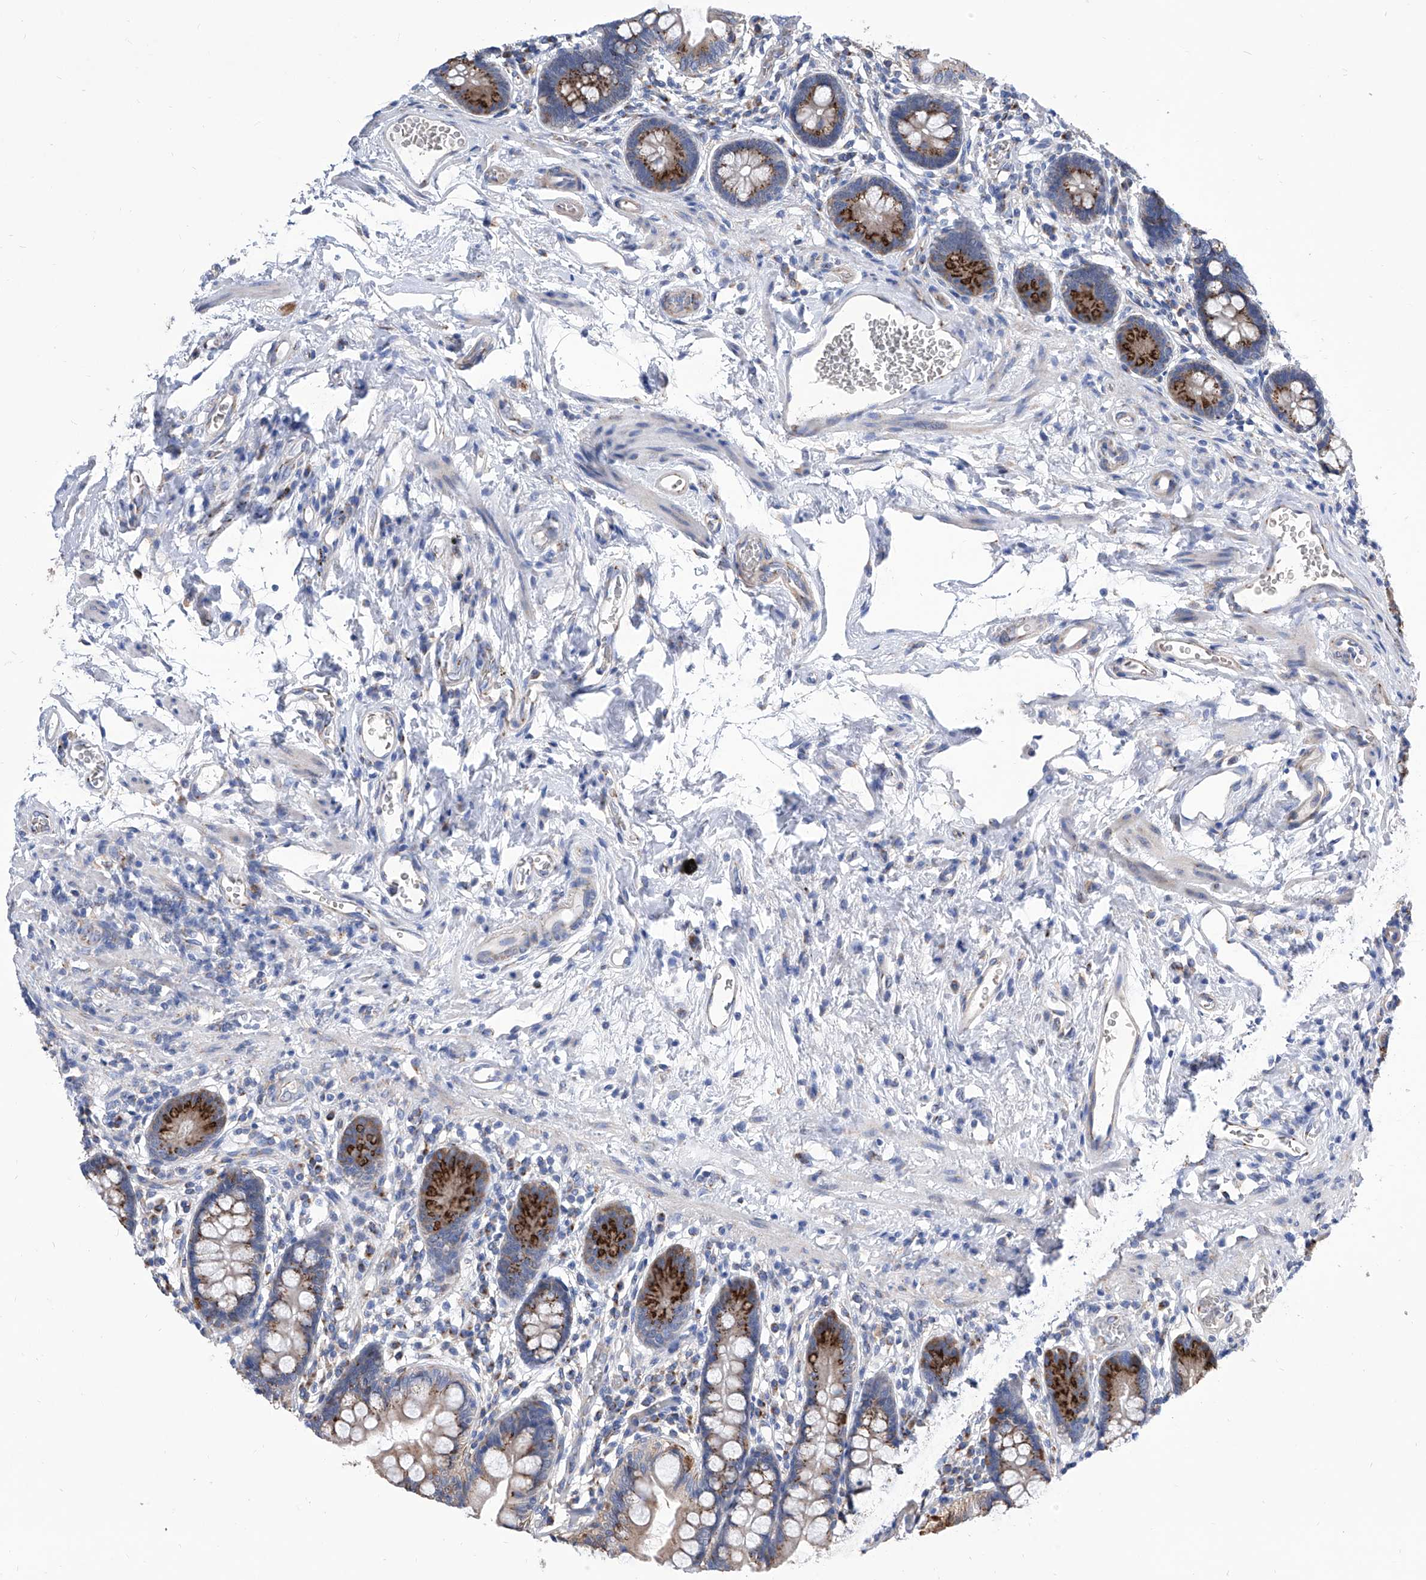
{"staining": {"intensity": "strong", "quantity": ">75%", "location": "cytoplasmic/membranous"}, "tissue": "small intestine", "cell_type": "Glandular cells", "image_type": "normal", "snomed": [{"axis": "morphology", "description": "Normal tissue, NOS"}, {"axis": "topography", "description": "Small intestine"}], "caption": "Brown immunohistochemical staining in normal small intestine demonstrates strong cytoplasmic/membranous positivity in approximately >75% of glandular cells. (Stains: DAB in brown, nuclei in blue, Microscopy: brightfield microscopy at high magnification).", "gene": "TJAP1", "patient": {"sex": "male", "age": 52}}